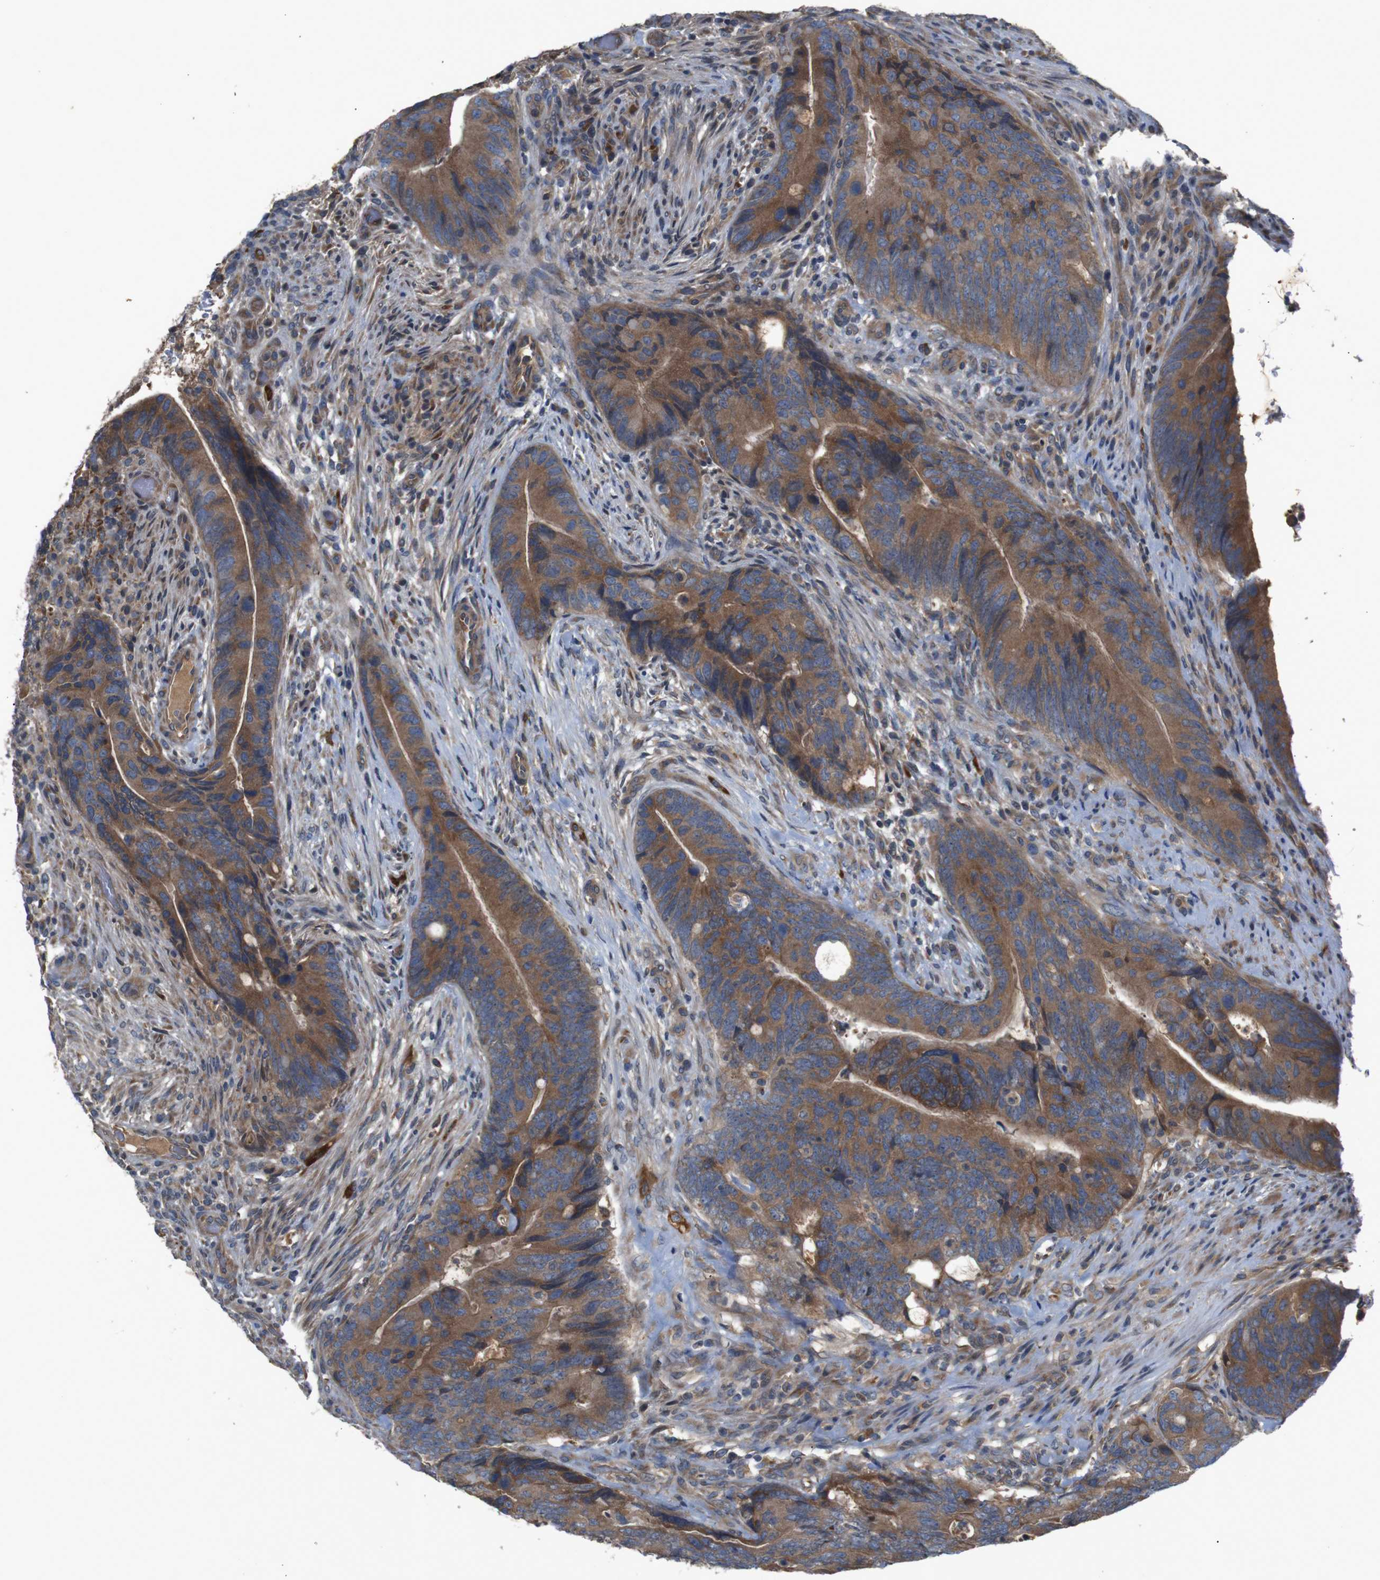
{"staining": {"intensity": "moderate", "quantity": ">75%", "location": "cytoplasmic/membranous"}, "tissue": "colorectal cancer", "cell_type": "Tumor cells", "image_type": "cancer", "snomed": [{"axis": "morphology", "description": "Normal tissue, NOS"}, {"axis": "morphology", "description": "Adenocarcinoma, NOS"}, {"axis": "topography", "description": "Colon"}], "caption": "A medium amount of moderate cytoplasmic/membranous staining is seen in about >75% of tumor cells in colorectal adenocarcinoma tissue. The protein of interest is stained brown, and the nuclei are stained in blue (DAB IHC with brightfield microscopy, high magnification).", "gene": "PTPN1", "patient": {"sex": "male", "age": 56}}